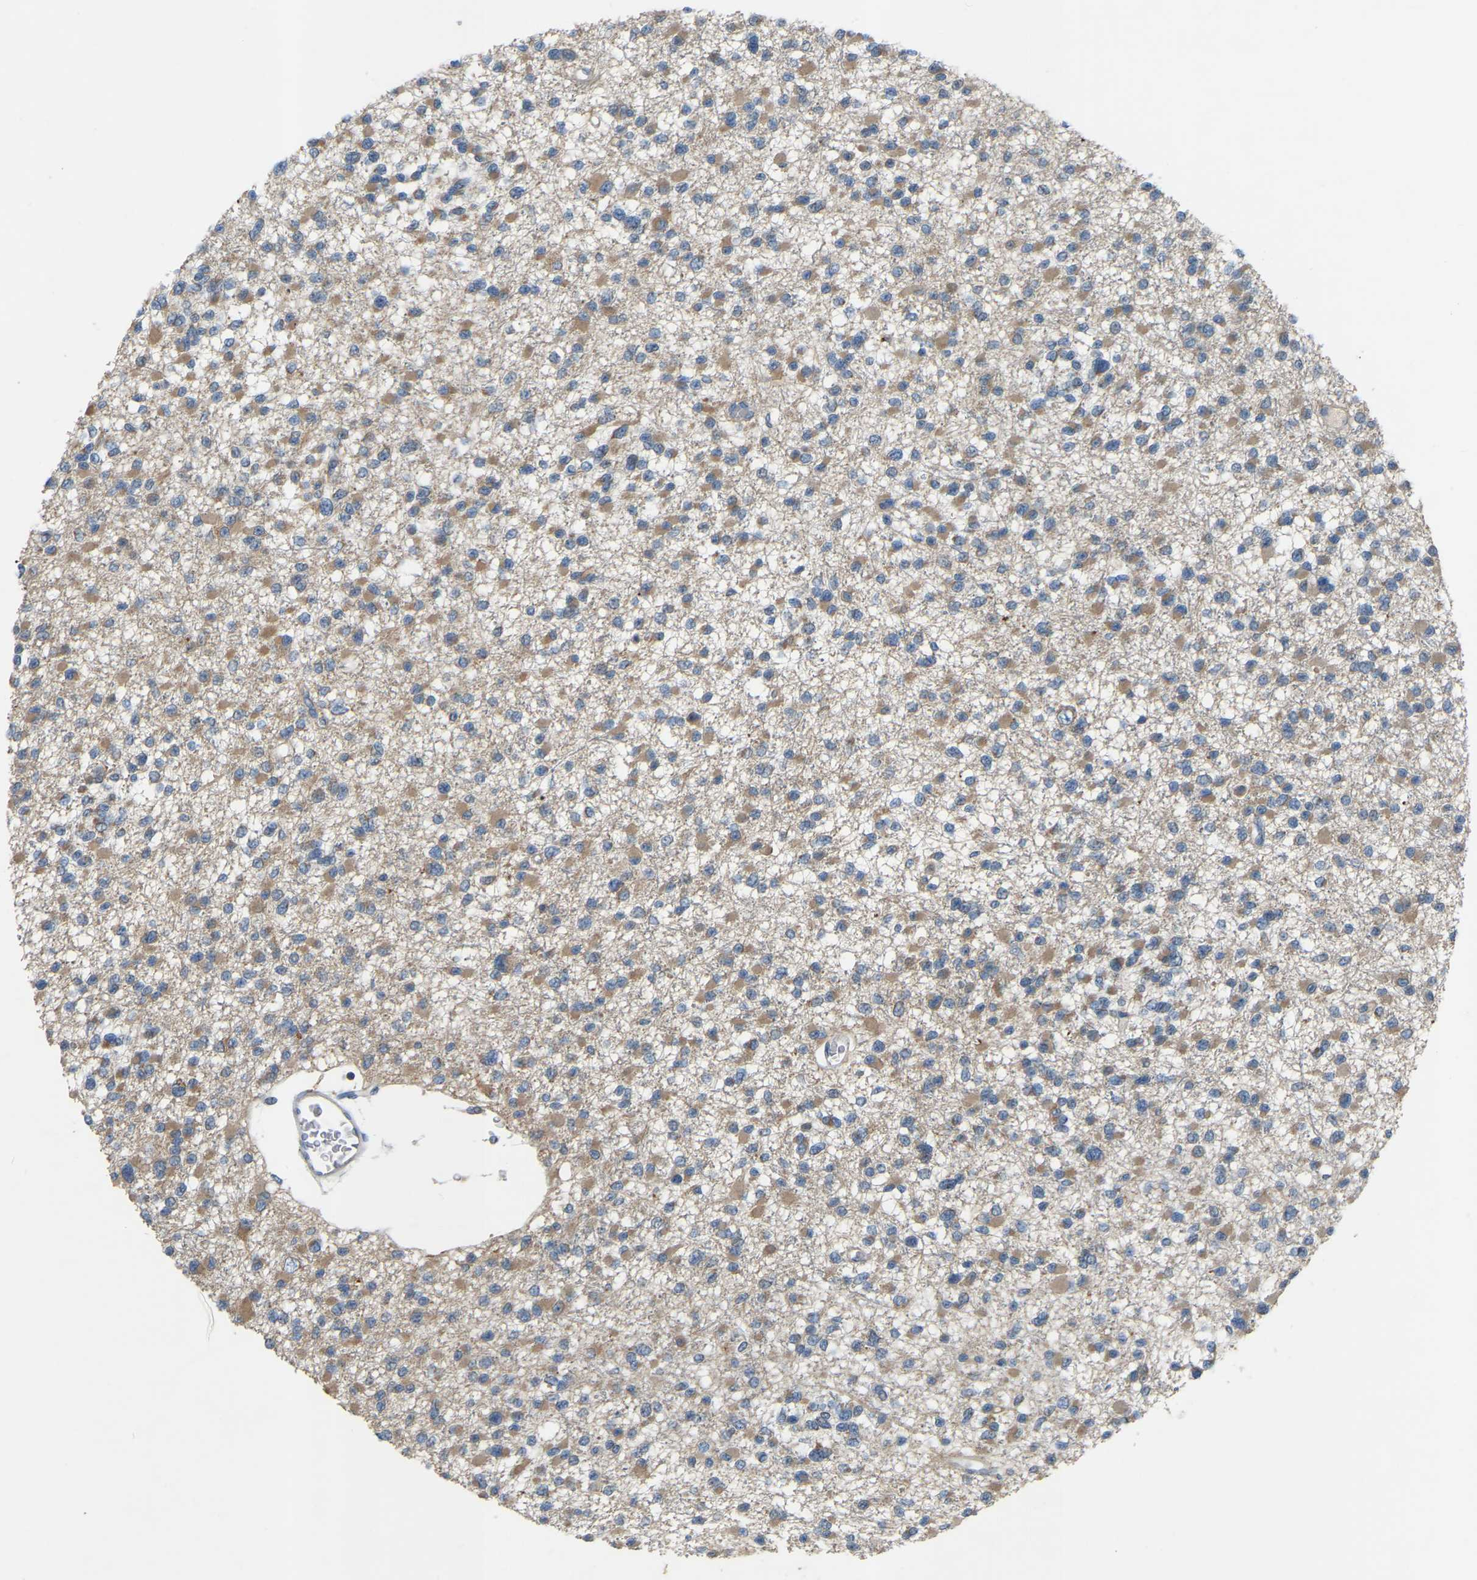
{"staining": {"intensity": "moderate", "quantity": ">75%", "location": "cytoplasmic/membranous"}, "tissue": "glioma", "cell_type": "Tumor cells", "image_type": "cancer", "snomed": [{"axis": "morphology", "description": "Glioma, malignant, Low grade"}, {"axis": "topography", "description": "Brain"}], "caption": "This is a histology image of immunohistochemistry staining of glioma, which shows moderate staining in the cytoplasmic/membranous of tumor cells.", "gene": "PARL", "patient": {"sex": "female", "age": 22}}